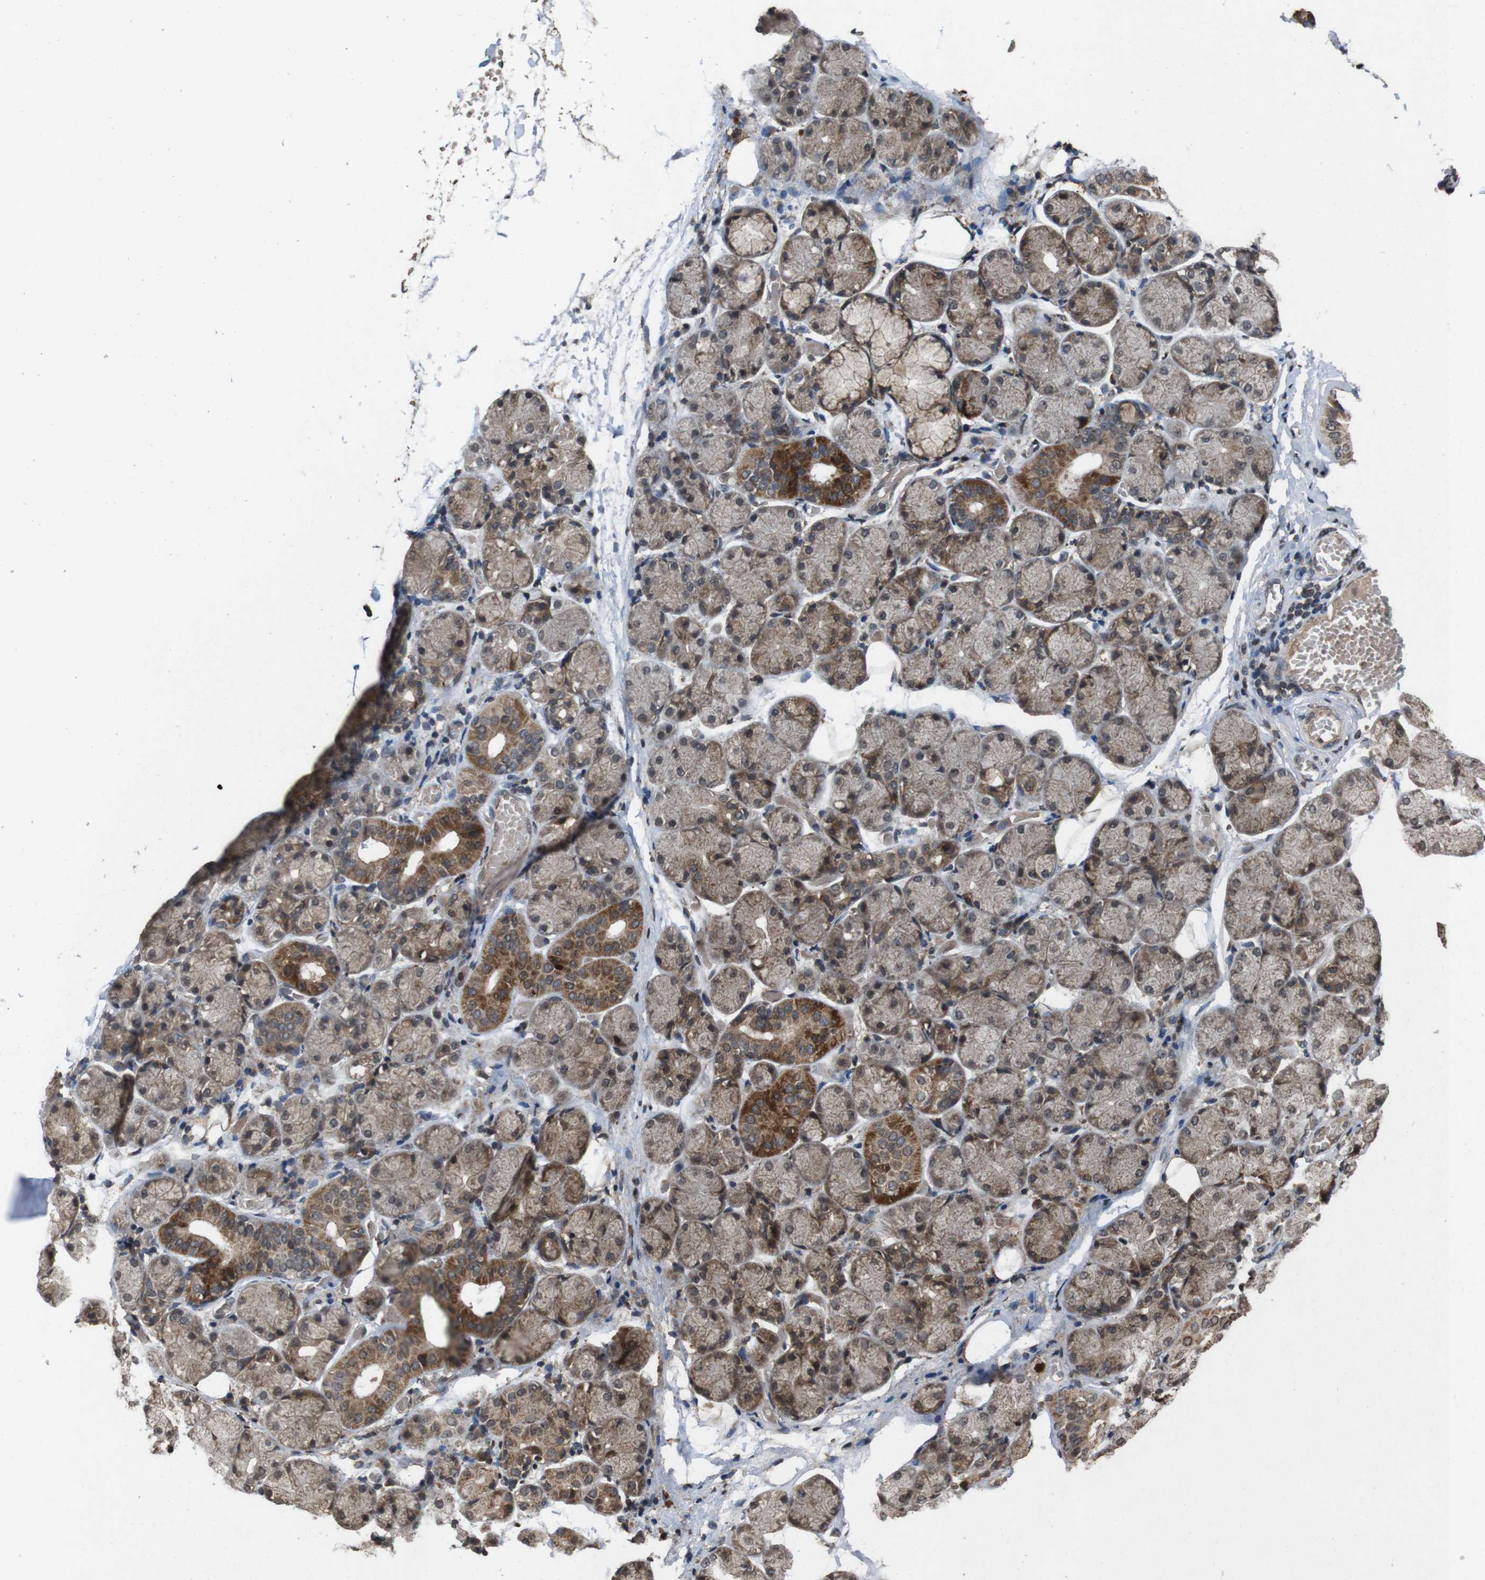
{"staining": {"intensity": "strong", "quantity": "<25%", "location": "cytoplasmic/membranous"}, "tissue": "salivary gland", "cell_type": "Glandular cells", "image_type": "normal", "snomed": [{"axis": "morphology", "description": "Normal tissue, NOS"}, {"axis": "topography", "description": "Salivary gland"}], "caption": "IHC histopathology image of benign human salivary gland stained for a protein (brown), which exhibits medium levels of strong cytoplasmic/membranous expression in about <25% of glandular cells.", "gene": "SORL1", "patient": {"sex": "female", "age": 24}}